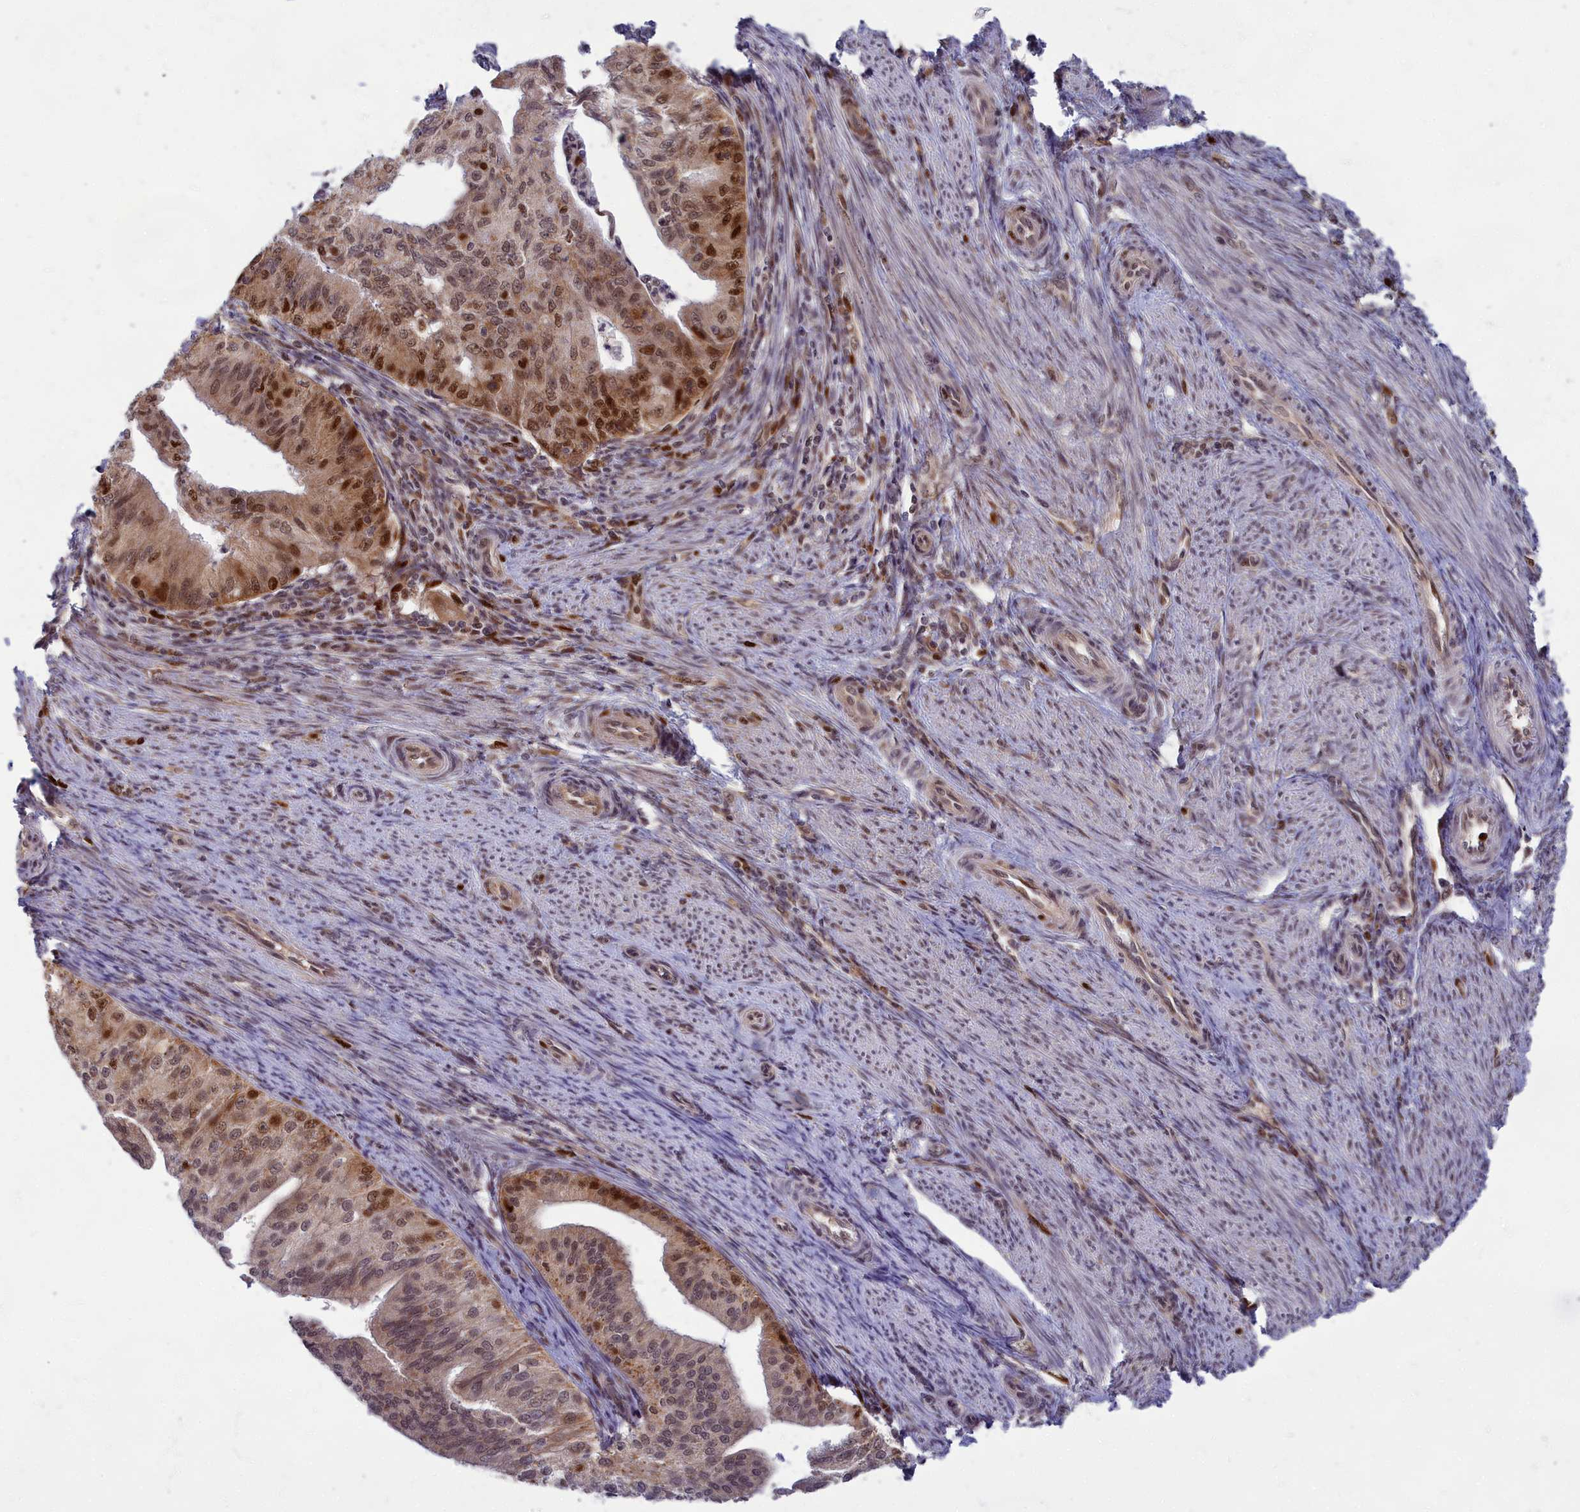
{"staining": {"intensity": "moderate", "quantity": ">75%", "location": "cytoplasmic/membranous,nuclear"}, "tissue": "endometrial cancer", "cell_type": "Tumor cells", "image_type": "cancer", "snomed": [{"axis": "morphology", "description": "Adenocarcinoma, NOS"}, {"axis": "topography", "description": "Endometrium"}], "caption": "Immunohistochemical staining of human endometrial cancer (adenocarcinoma) exhibits medium levels of moderate cytoplasmic/membranous and nuclear protein staining in approximately >75% of tumor cells. Immunohistochemistry (ihc) stains the protein of interest in brown and the nuclei are stained blue.", "gene": "EARS2", "patient": {"sex": "female", "age": 50}}